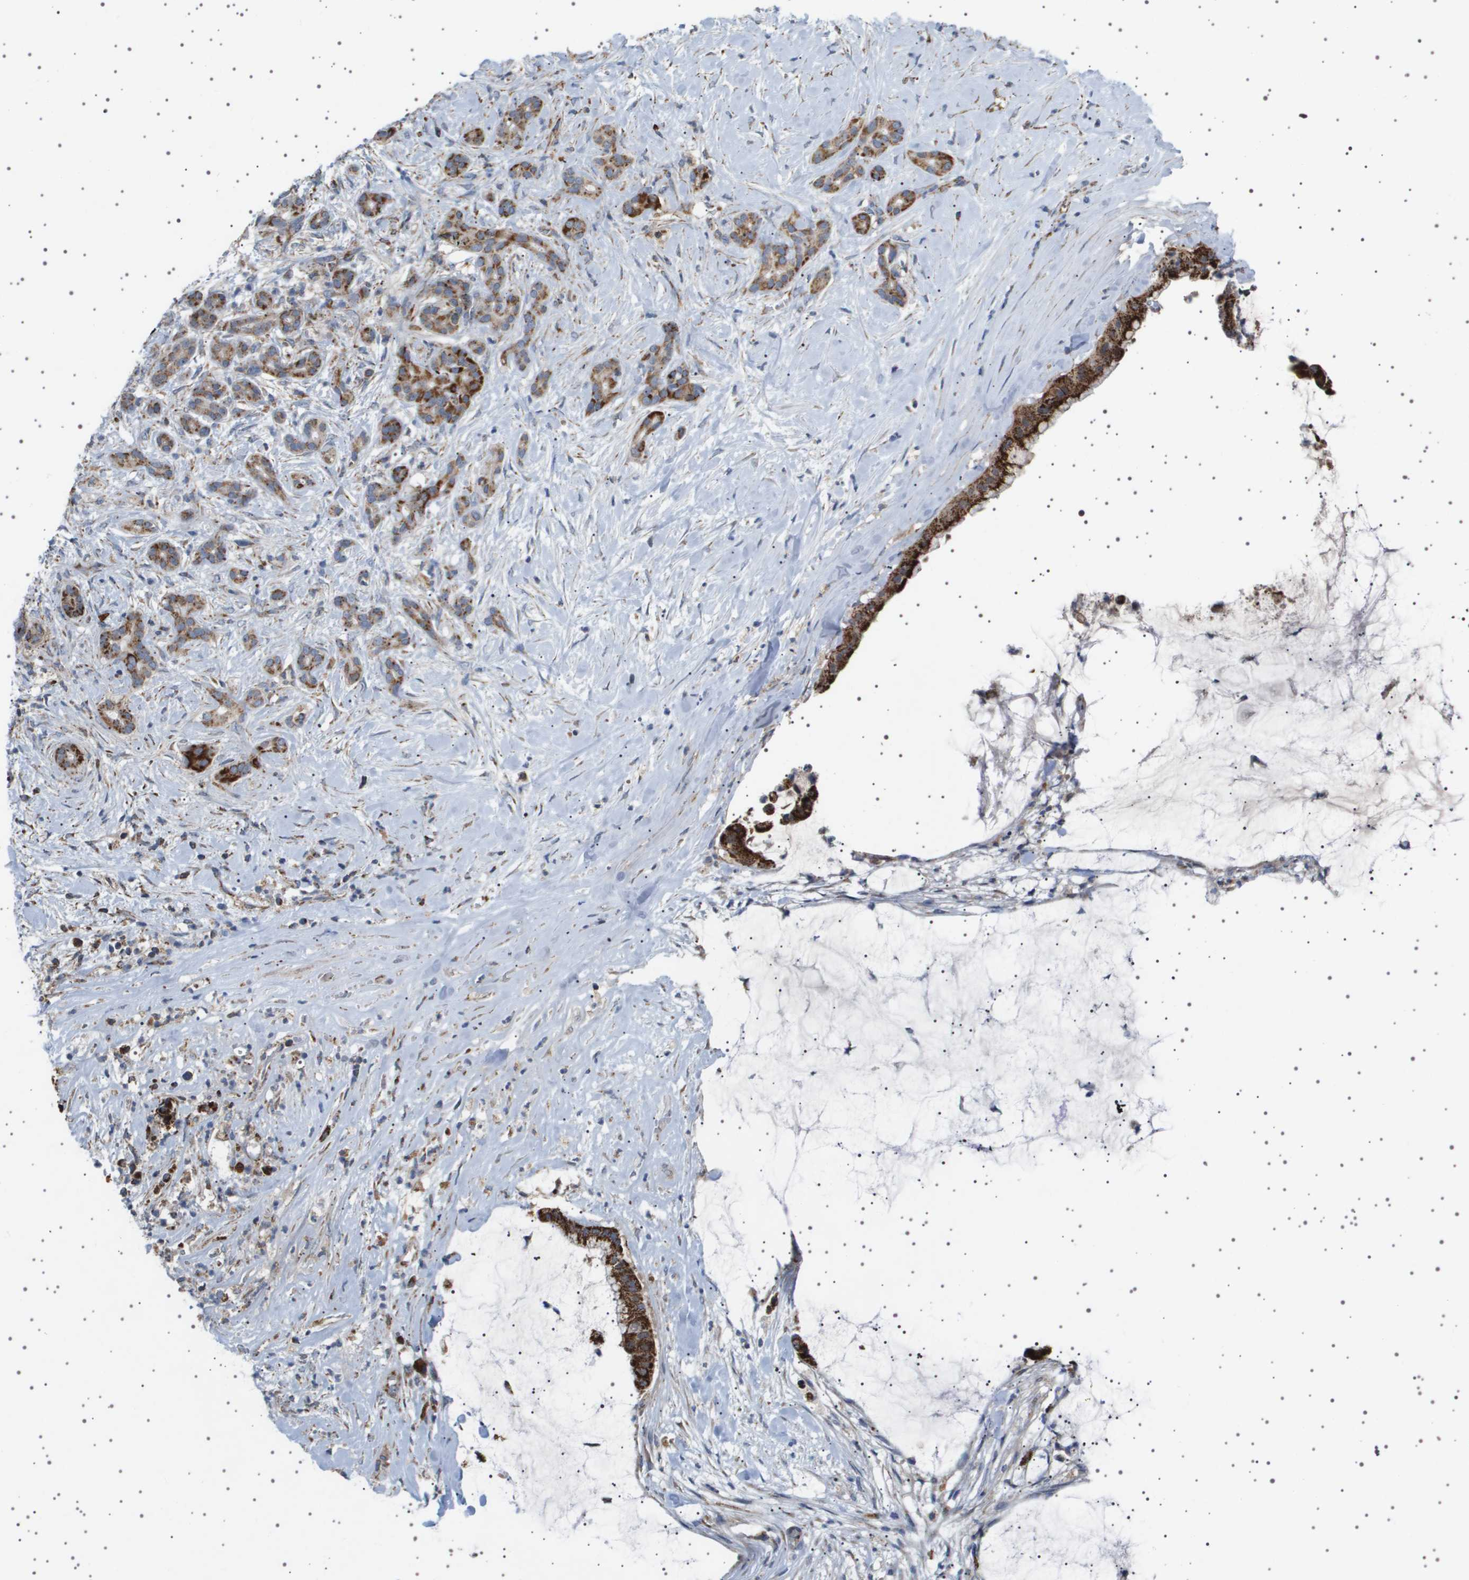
{"staining": {"intensity": "strong", "quantity": ">75%", "location": "cytoplasmic/membranous"}, "tissue": "pancreatic cancer", "cell_type": "Tumor cells", "image_type": "cancer", "snomed": [{"axis": "morphology", "description": "Adenocarcinoma, NOS"}, {"axis": "topography", "description": "Pancreas"}], "caption": "Protein staining reveals strong cytoplasmic/membranous expression in approximately >75% of tumor cells in adenocarcinoma (pancreatic). Using DAB (brown) and hematoxylin (blue) stains, captured at high magnification using brightfield microscopy.", "gene": "UBXN8", "patient": {"sex": "male", "age": 41}}